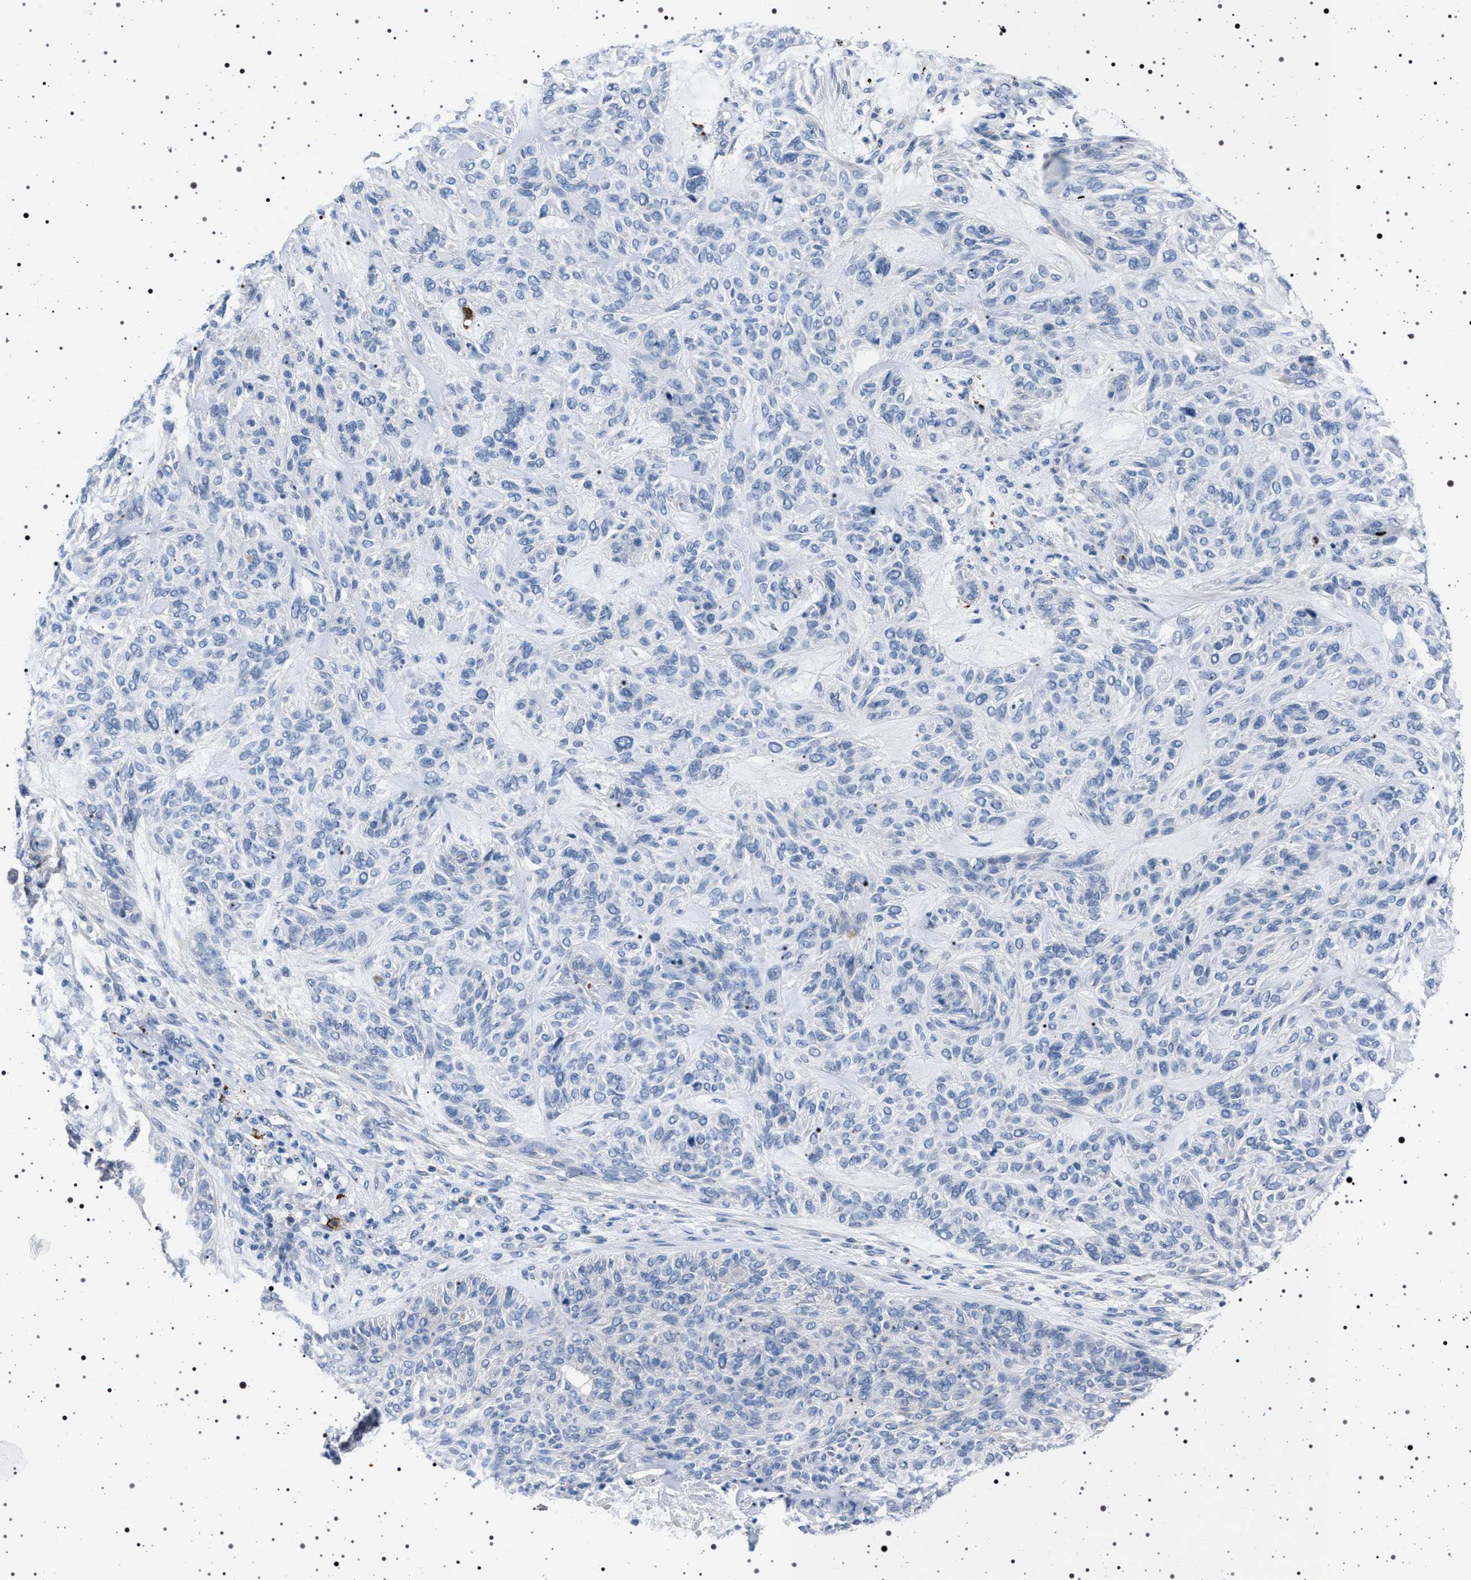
{"staining": {"intensity": "negative", "quantity": "none", "location": "none"}, "tissue": "skin cancer", "cell_type": "Tumor cells", "image_type": "cancer", "snomed": [{"axis": "morphology", "description": "Basal cell carcinoma"}, {"axis": "topography", "description": "Skin"}], "caption": "A micrograph of skin cancer stained for a protein reveals no brown staining in tumor cells. The staining is performed using DAB (3,3'-diaminobenzidine) brown chromogen with nuclei counter-stained in using hematoxylin.", "gene": "NAT9", "patient": {"sex": "male", "age": 55}}